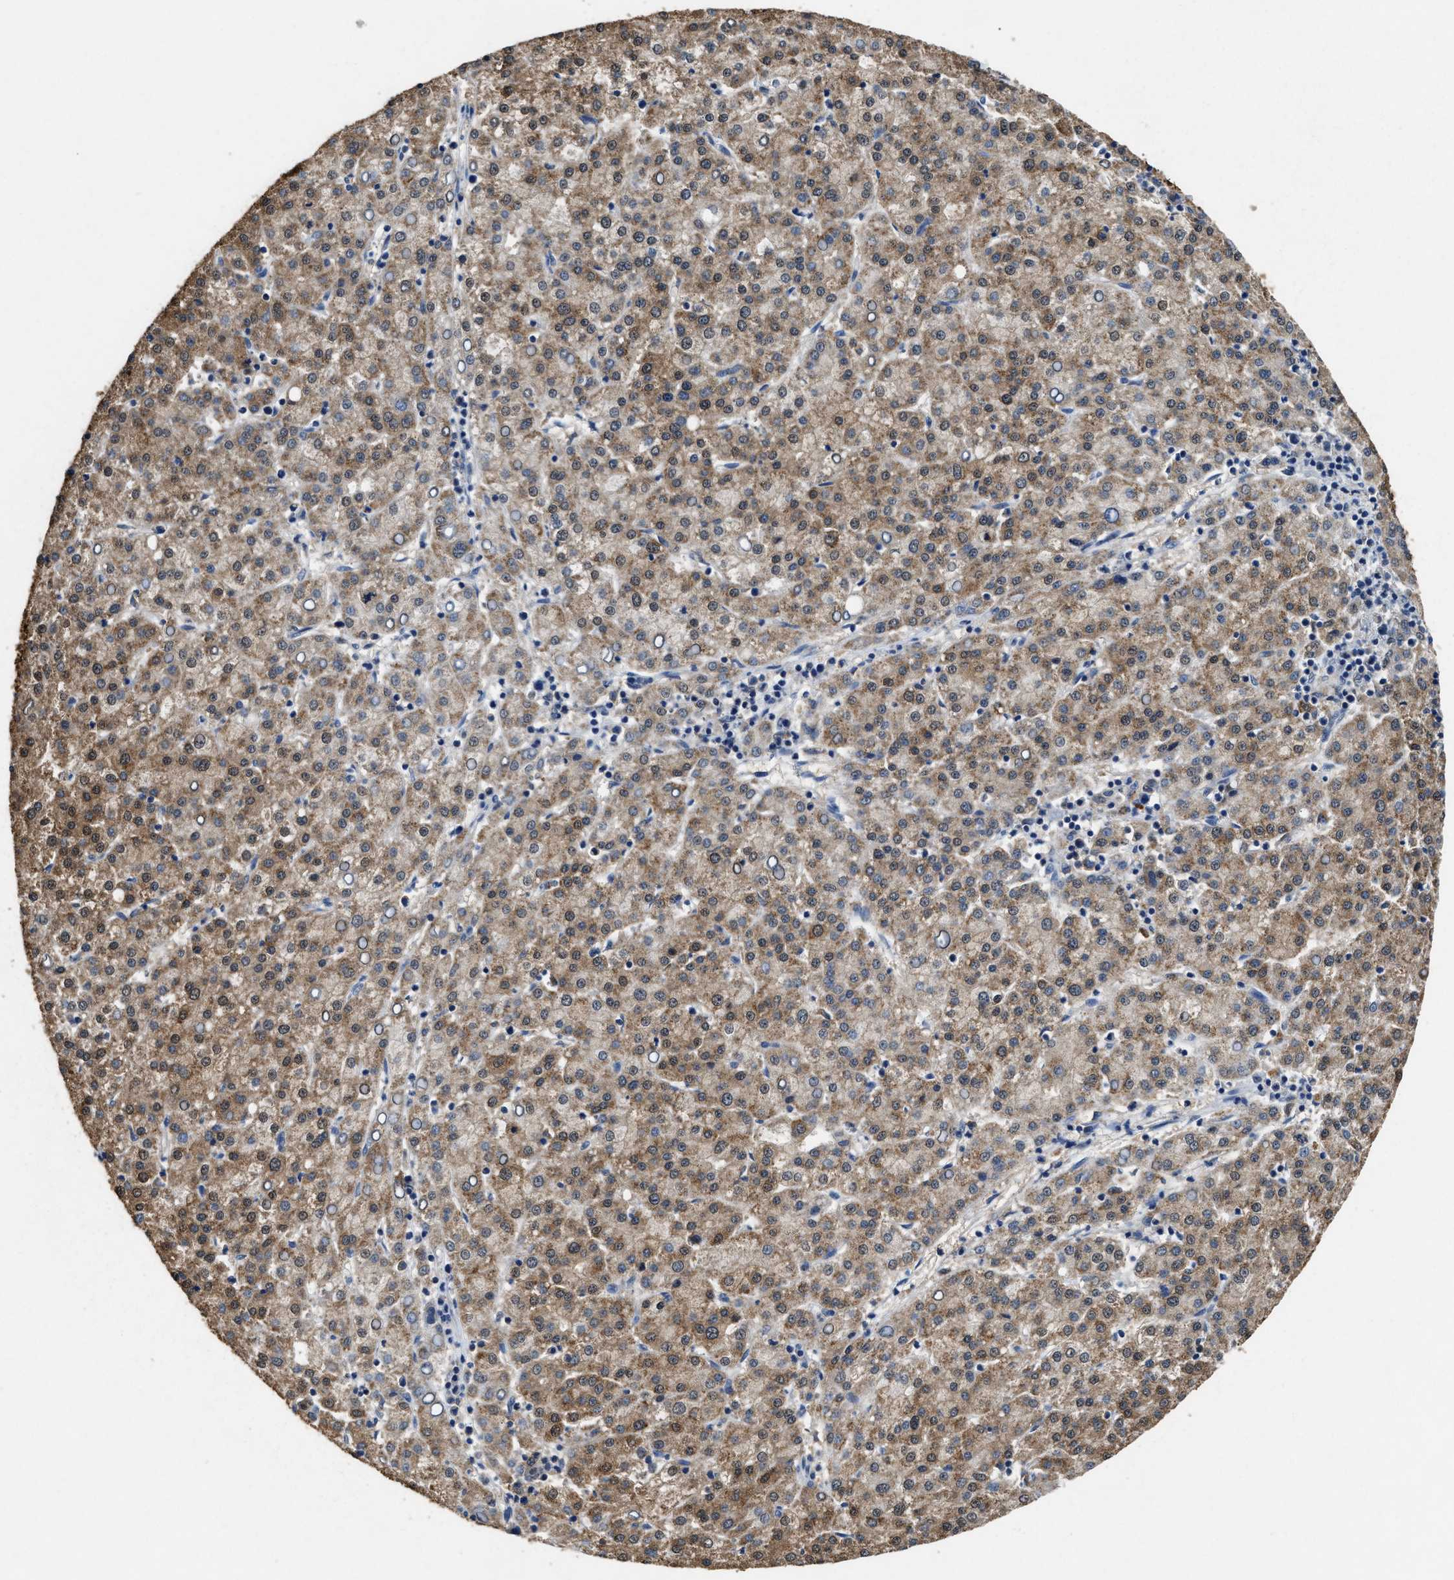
{"staining": {"intensity": "moderate", "quantity": "25%-75%", "location": "cytoplasmic/membranous"}, "tissue": "liver cancer", "cell_type": "Tumor cells", "image_type": "cancer", "snomed": [{"axis": "morphology", "description": "Carcinoma, Hepatocellular, NOS"}, {"axis": "topography", "description": "Liver"}], "caption": "DAB (3,3'-diaminobenzidine) immunohistochemical staining of human liver cancer (hepatocellular carcinoma) shows moderate cytoplasmic/membranous protein expression in approximately 25%-75% of tumor cells.", "gene": "ACAT2", "patient": {"sex": "female", "age": 58}}